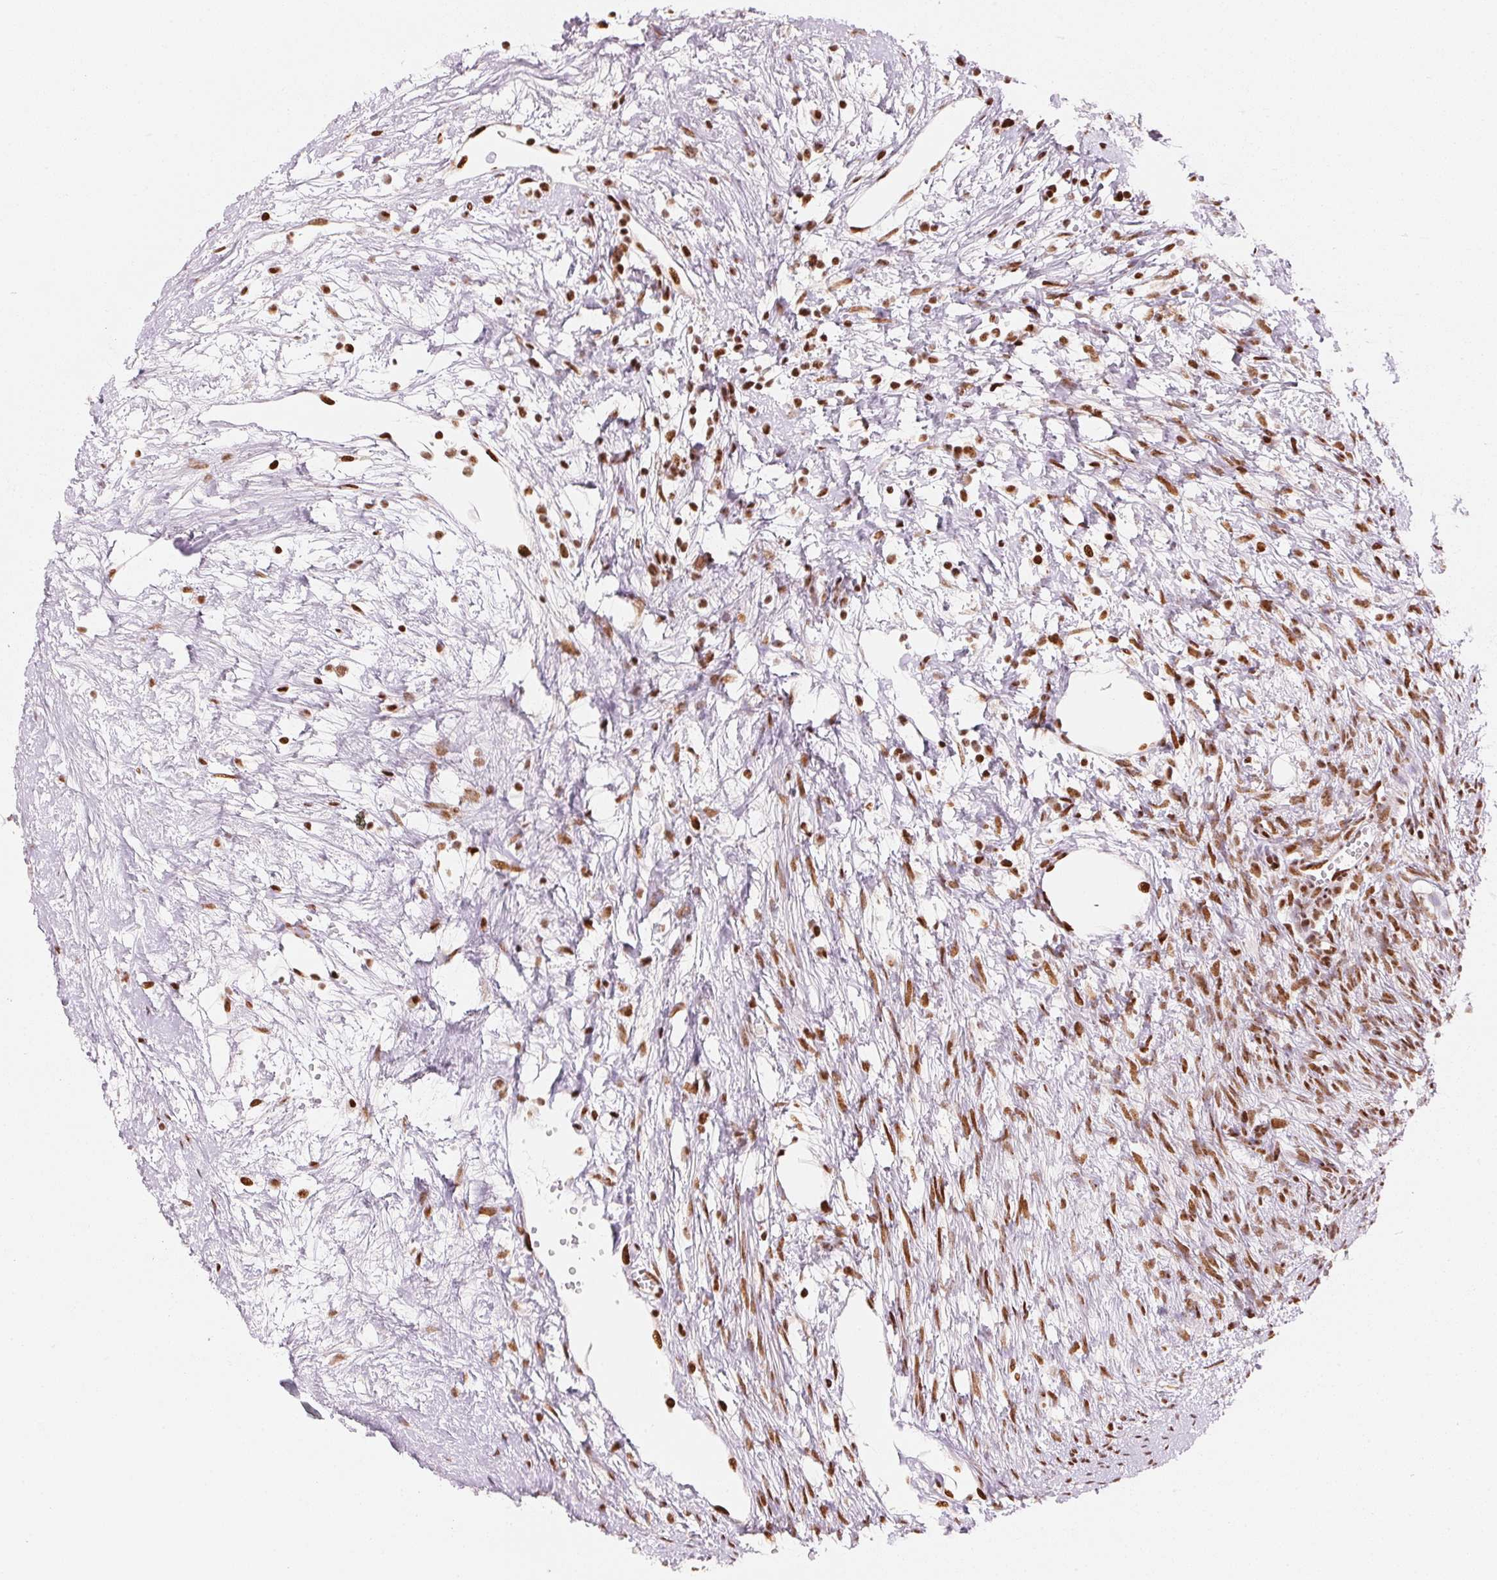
{"staining": {"intensity": "moderate", "quantity": ">75%", "location": "nuclear"}, "tissue": "ovary", "cell_type": "Ovarian stroma cells", "image_type": "normal", "snomed": [{"axis": "morphology", "description": "Normal tissue, NOS"}, {"axis": "topography", "description": "Ovary"}], "caption": "Benign ovary was stained to show a protein in brown. There is medium levels of moderate nuclear staining in approximately >75% of ovarian stroma cells.", "gene": "NXF1", "patient": {"sex": "female", "age": 41}}